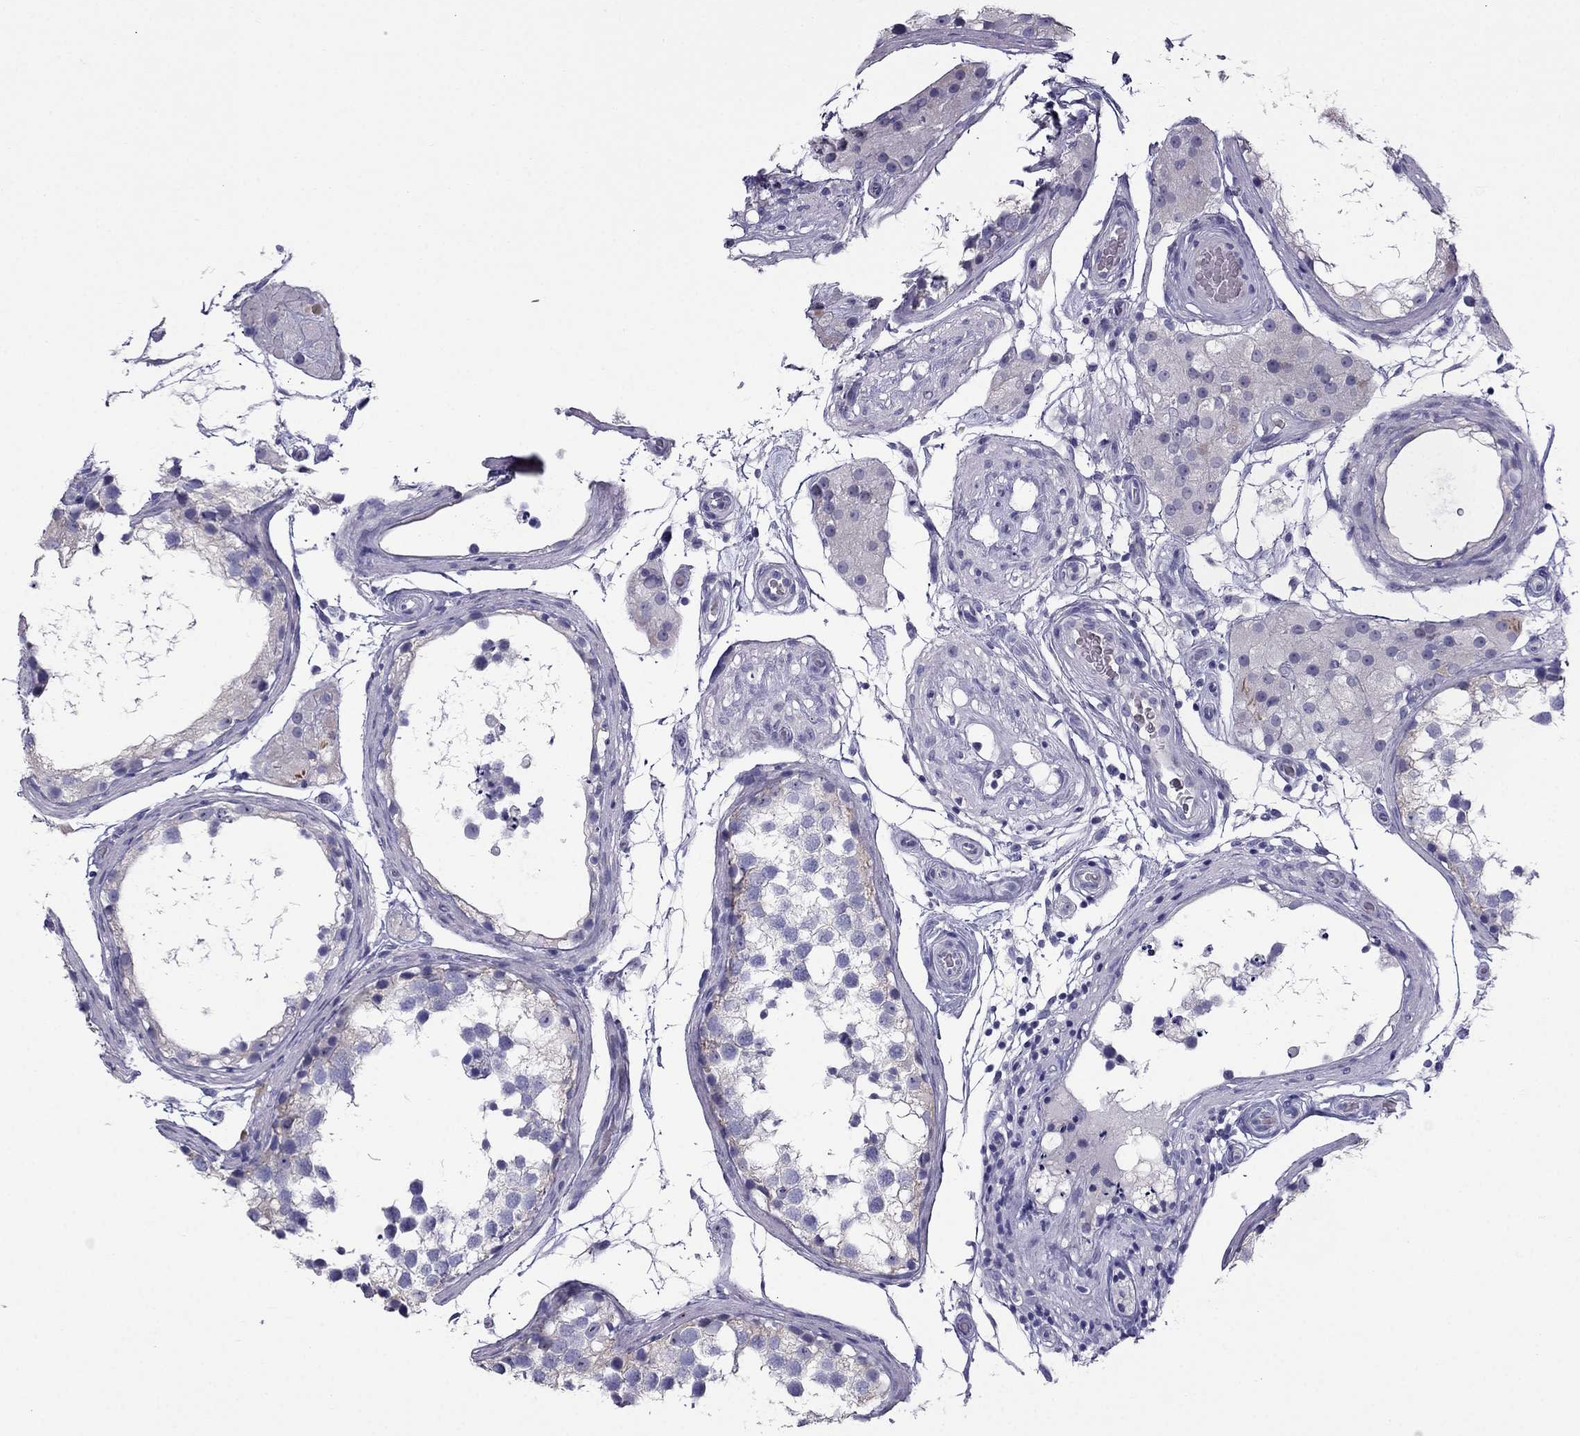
{"staining": {"intensity": "negative", "quantity": "none", "location": "none"}, "tissue": "testis", "cell_type": "Cells in seminiferous ducts", "image_type": "normal", "snomed": [{"axis": "morphology", "description": "Normal tissue, NOS"}, {"axis": "morphology", "description": "Seminoma, NOS"}, {"axis": "topography", "description": "Testis"}], "caption": "DAB immunohistochemical staining of benign testis reveals no significant staining in cells in seminiferous ducts.", "gene": "ERC2", "patient": {"sex": "male", "age": 65}}